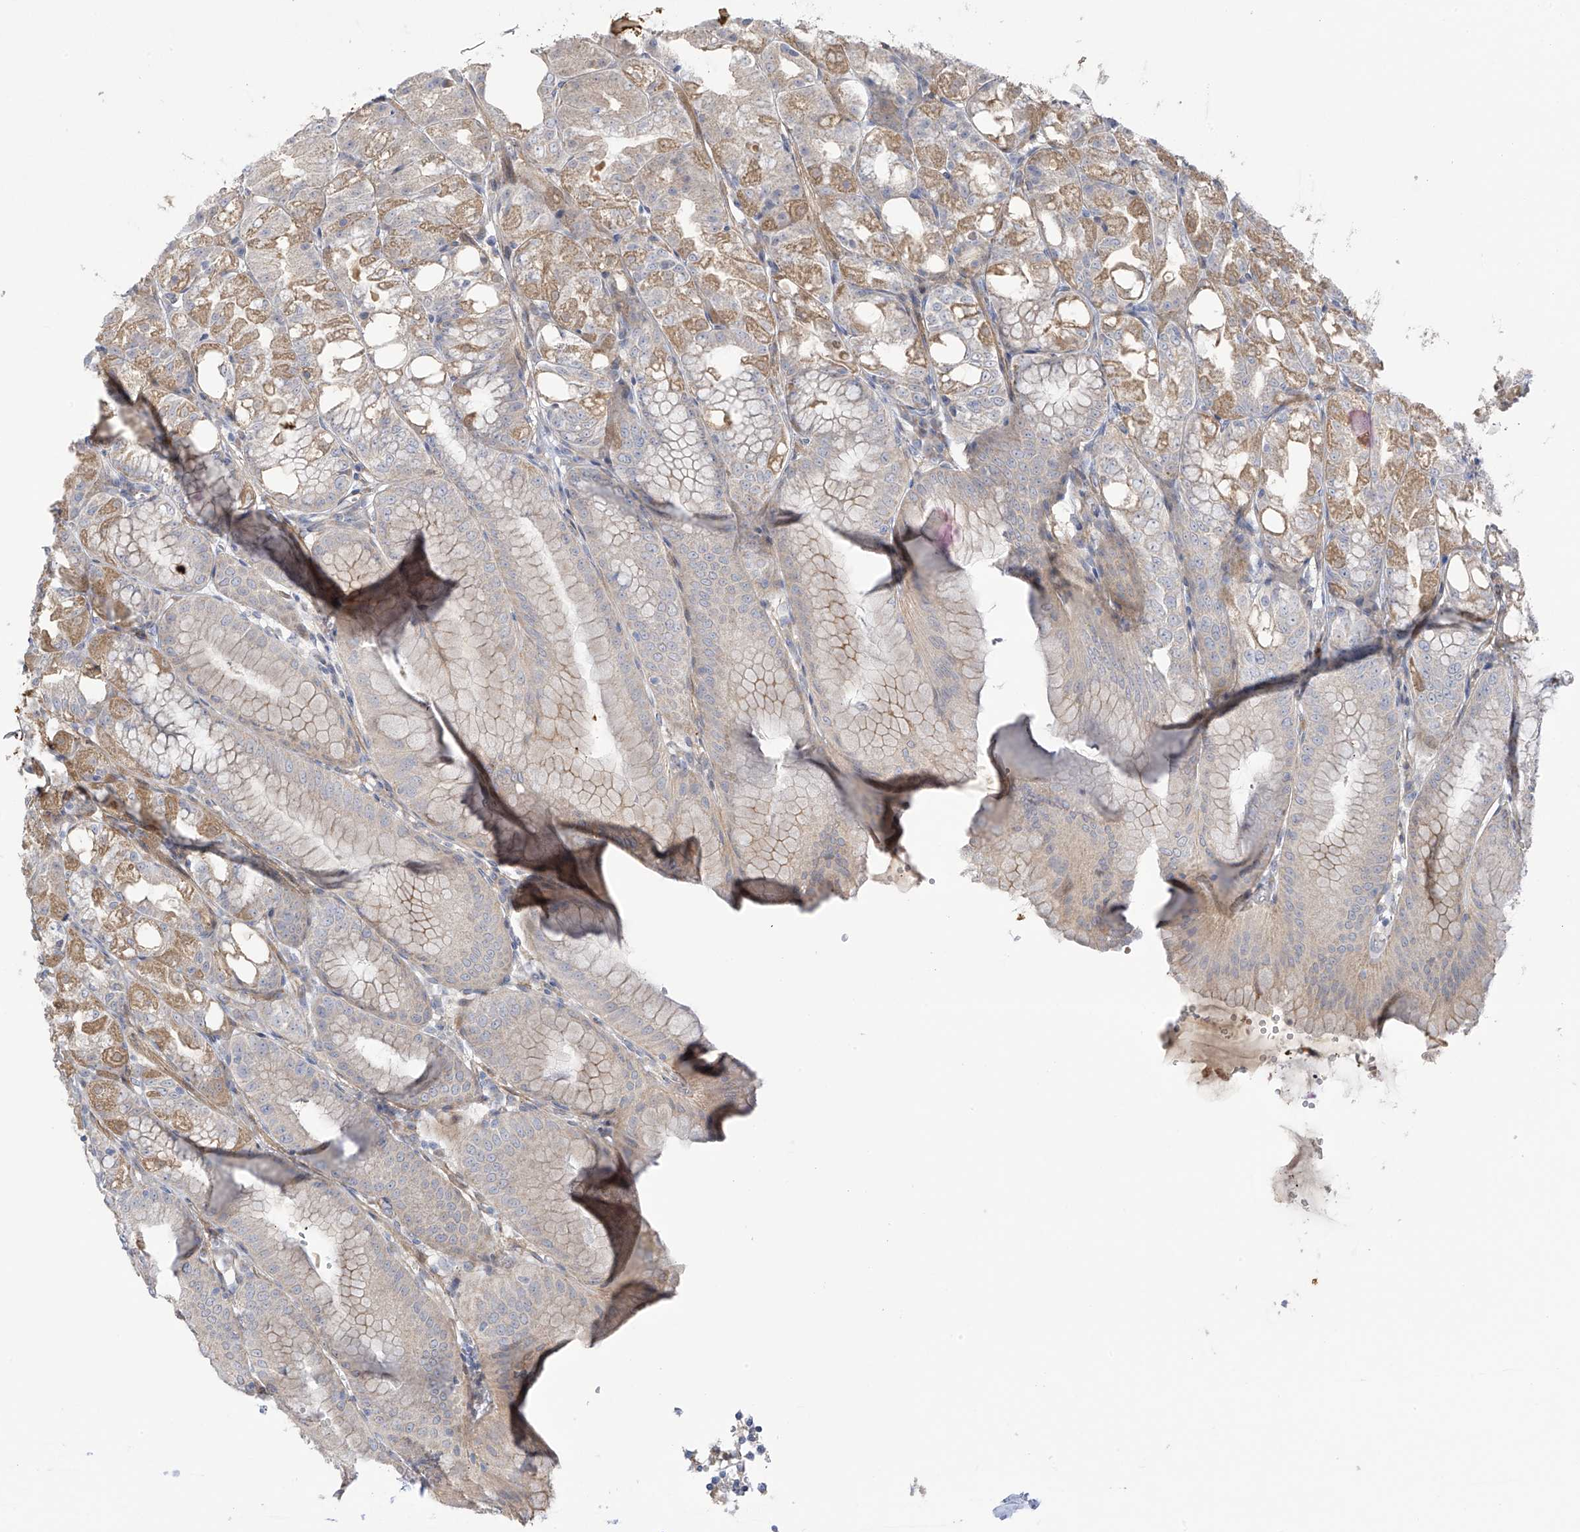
{"staining": {"intensity": "moderate", "quantity": "25%-75%", "location": "cytoplasmic/membranous"}, "tissue": "stomach", "cell_type": "Glandular cells", "image_type": "normal", "snomed": [{"axis": "morphology", "description": "Normal tissue, NOS"}, {"axis": "topography", "description": "Stomach, lower"}], "caption": "This is a micrograph of immunohistochemistry (IHC) staining of normal stomach, which shows moderate staining in the cytoplasmic/membranous of glandular cells.", "gene": "ZNF641", "patient": {"sex": "male", "age": 71}}